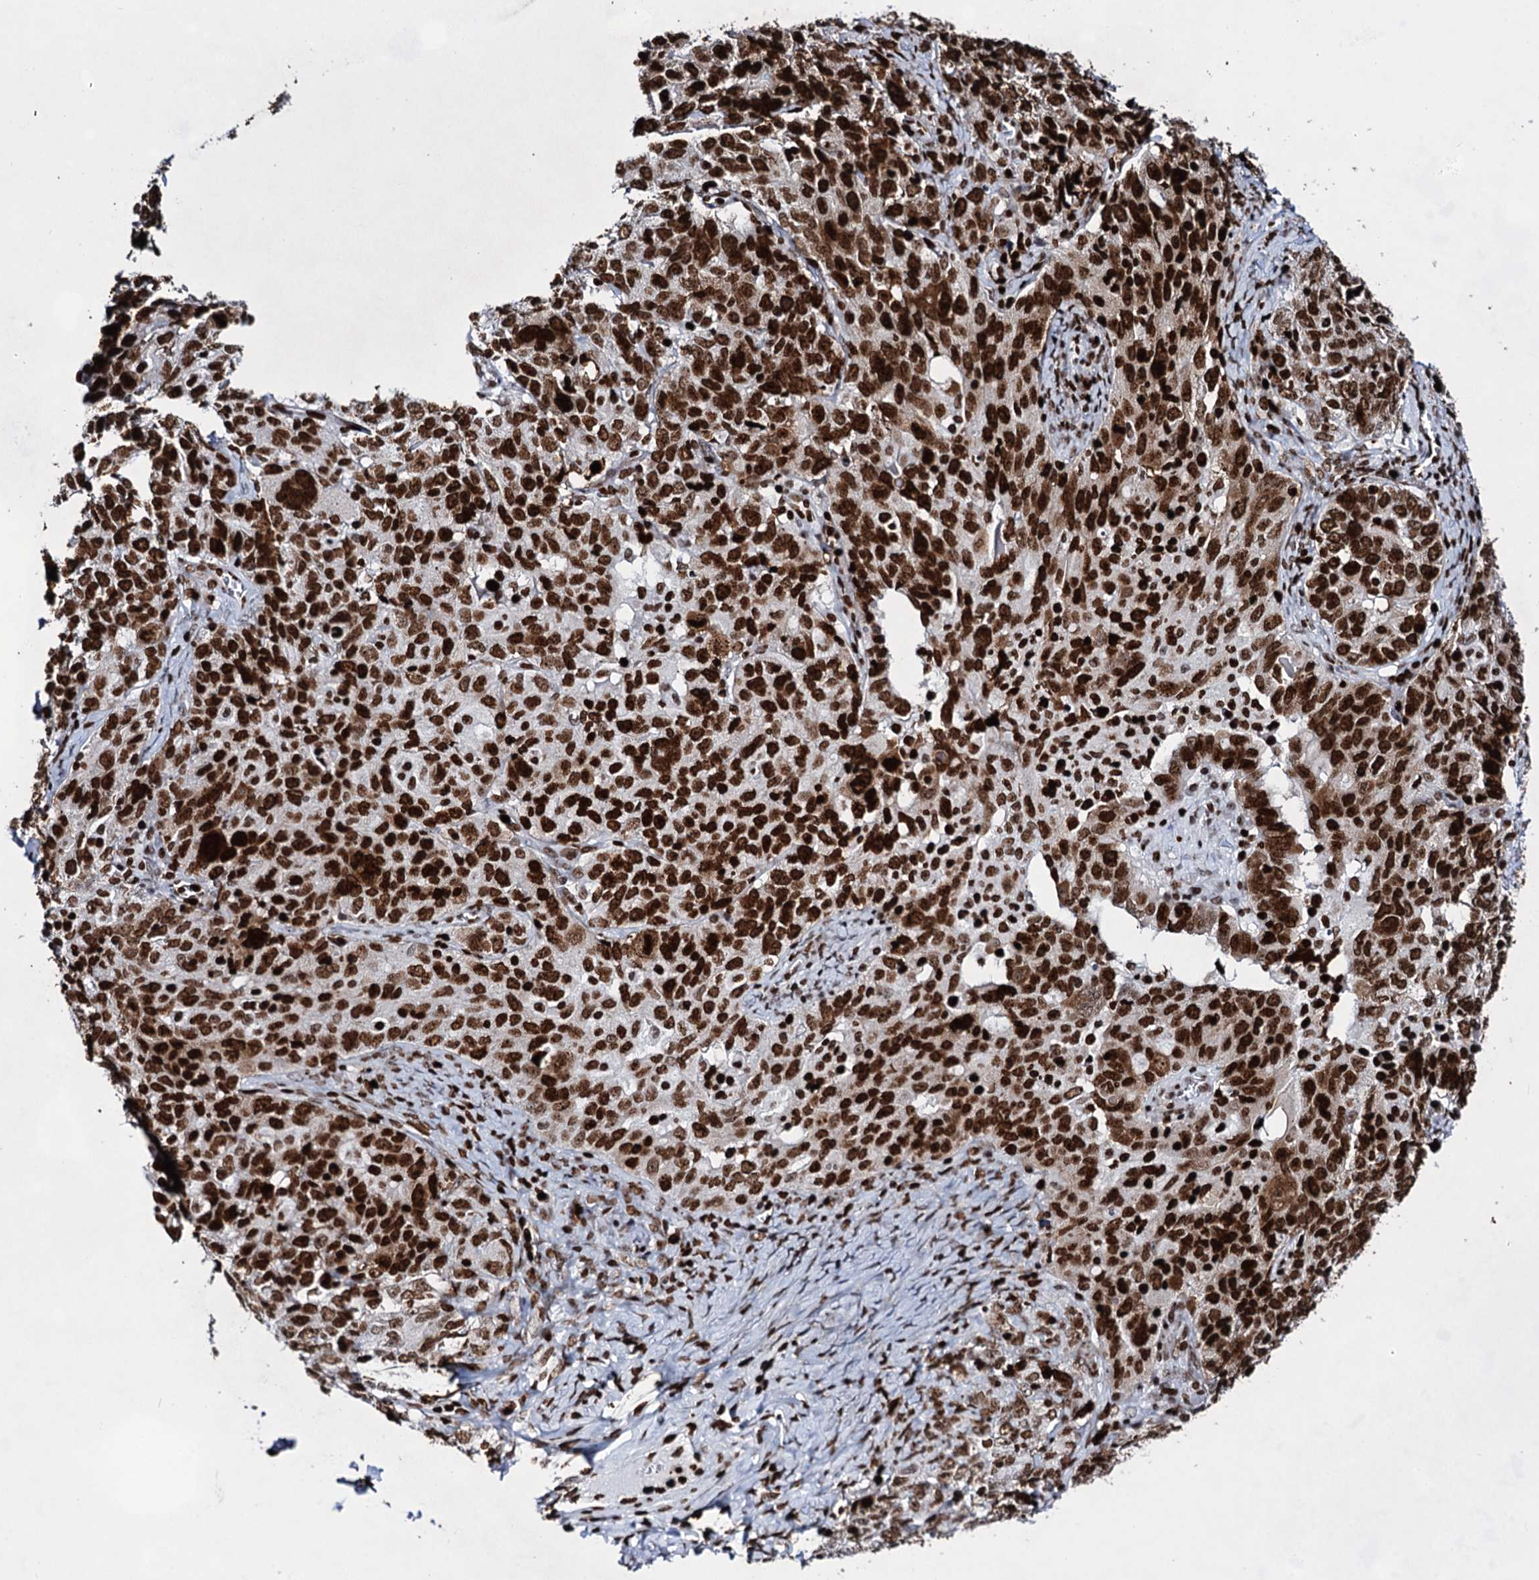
{"staining": {"intensity": "strong", "quantity": ">75%", "location": "nuclear"}, "tissue": "ovarian cancer", "cell_type": "Tumor cells", "image_type": "cancer", "snomed": [{"axis": "morphology", "description": "Carcinoma, endometroid"}, {"axis": "topography", "description": "Ovary"}], "caption": "Immunohistochemistry histopathology image of neoplastic tissue: human ovarian cancer (endometroid carcinoma) stained using immunohistochemistry (IHC) demonstrates high levels of strong protein expression localized specifically in the nuclear of tumor cells, appearing as a nuclear brown color.", "gene": "HMGB2", "patient": {"sex": "female", "age": 62}}